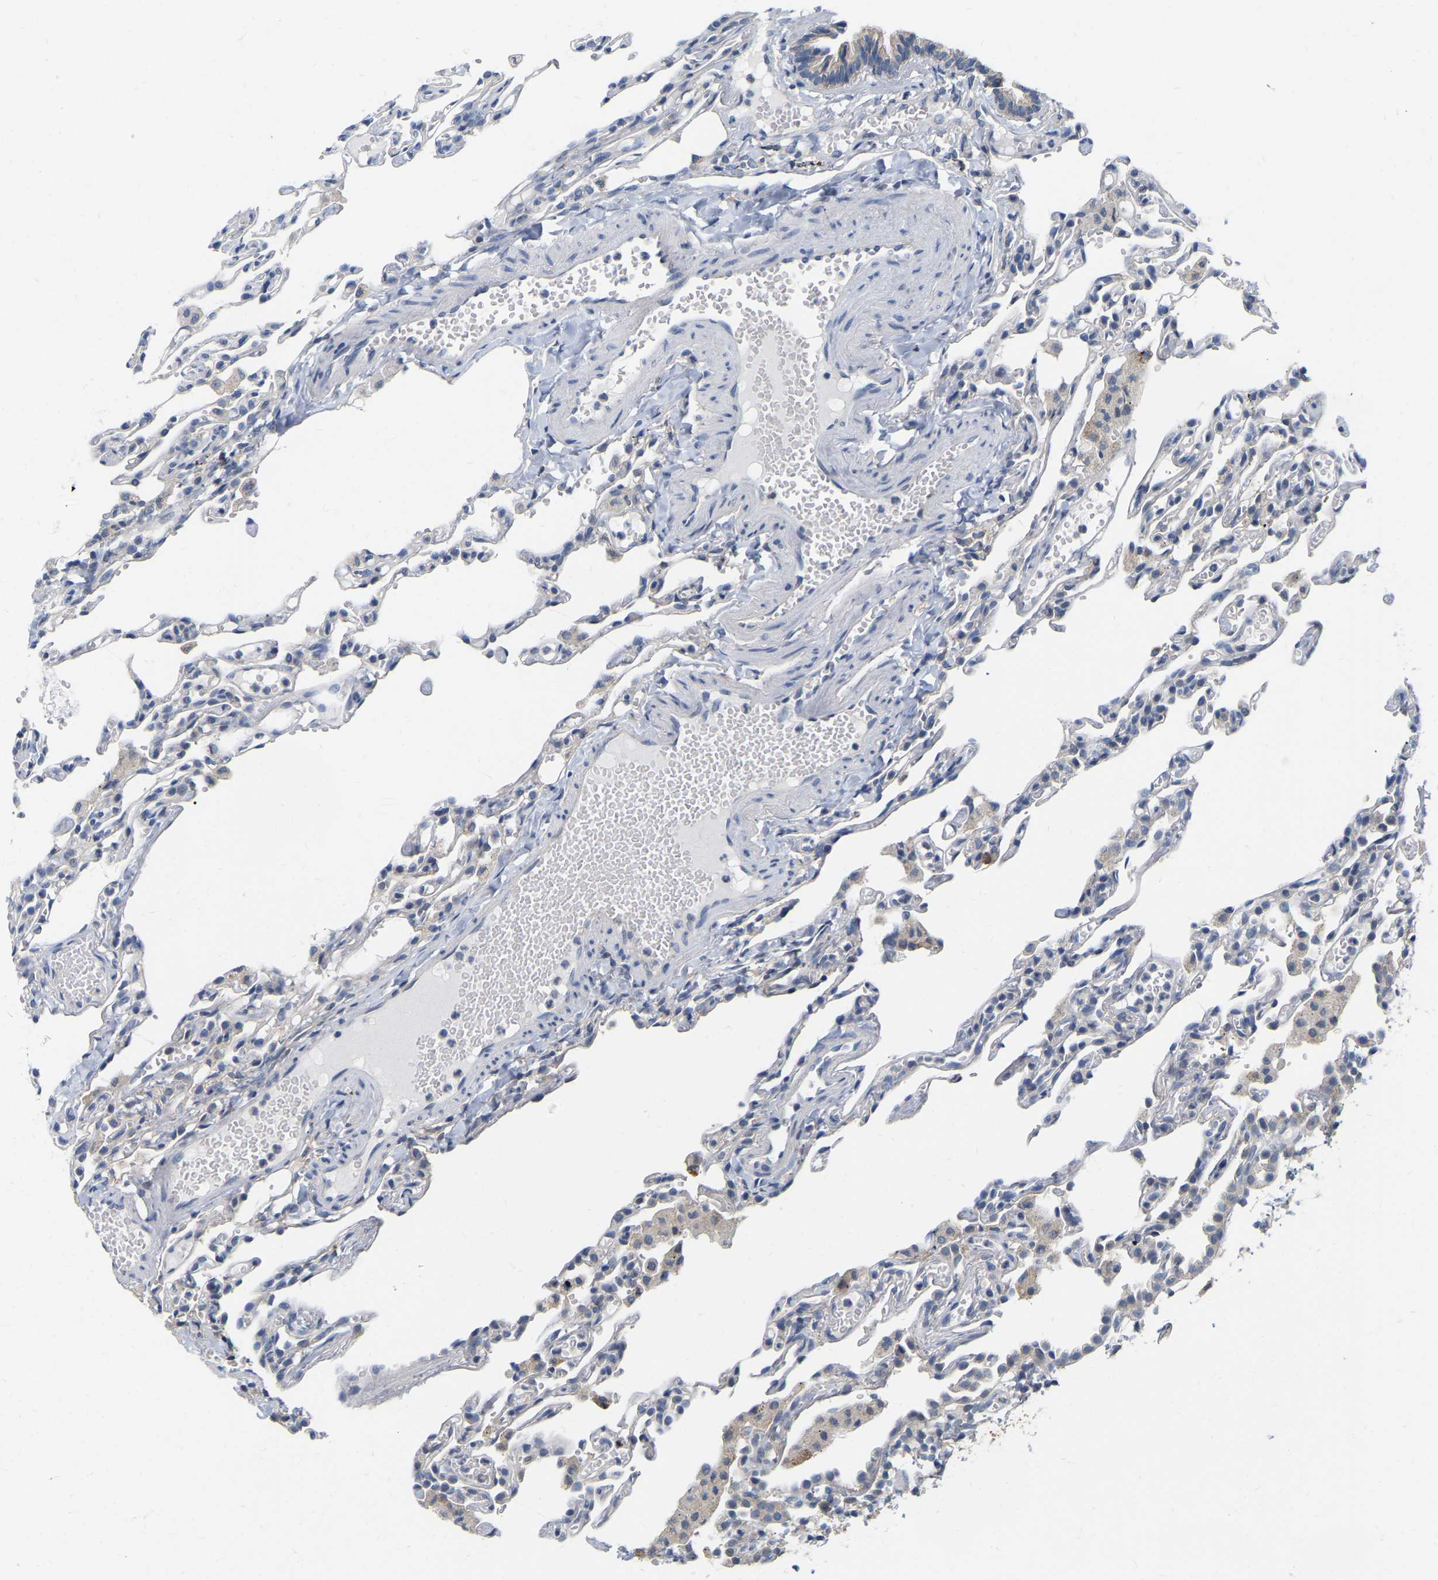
{"staining": {"intensity": "negative", "quantity": "none", "location": "none"}, "tissue": "lung", "cell_type": "Alveolar cells", "image_type": "normal", "snomed": [{"axis": "morphology", "description": "Normal tissue, NOS"}, {"axis": "topography", "description": "Lung"}], "caption": "The micrograph displays no significant staining in alveolar cells of lung.", "gene": "WIPI2", "patient": {"sex": "male", "age": 21}}